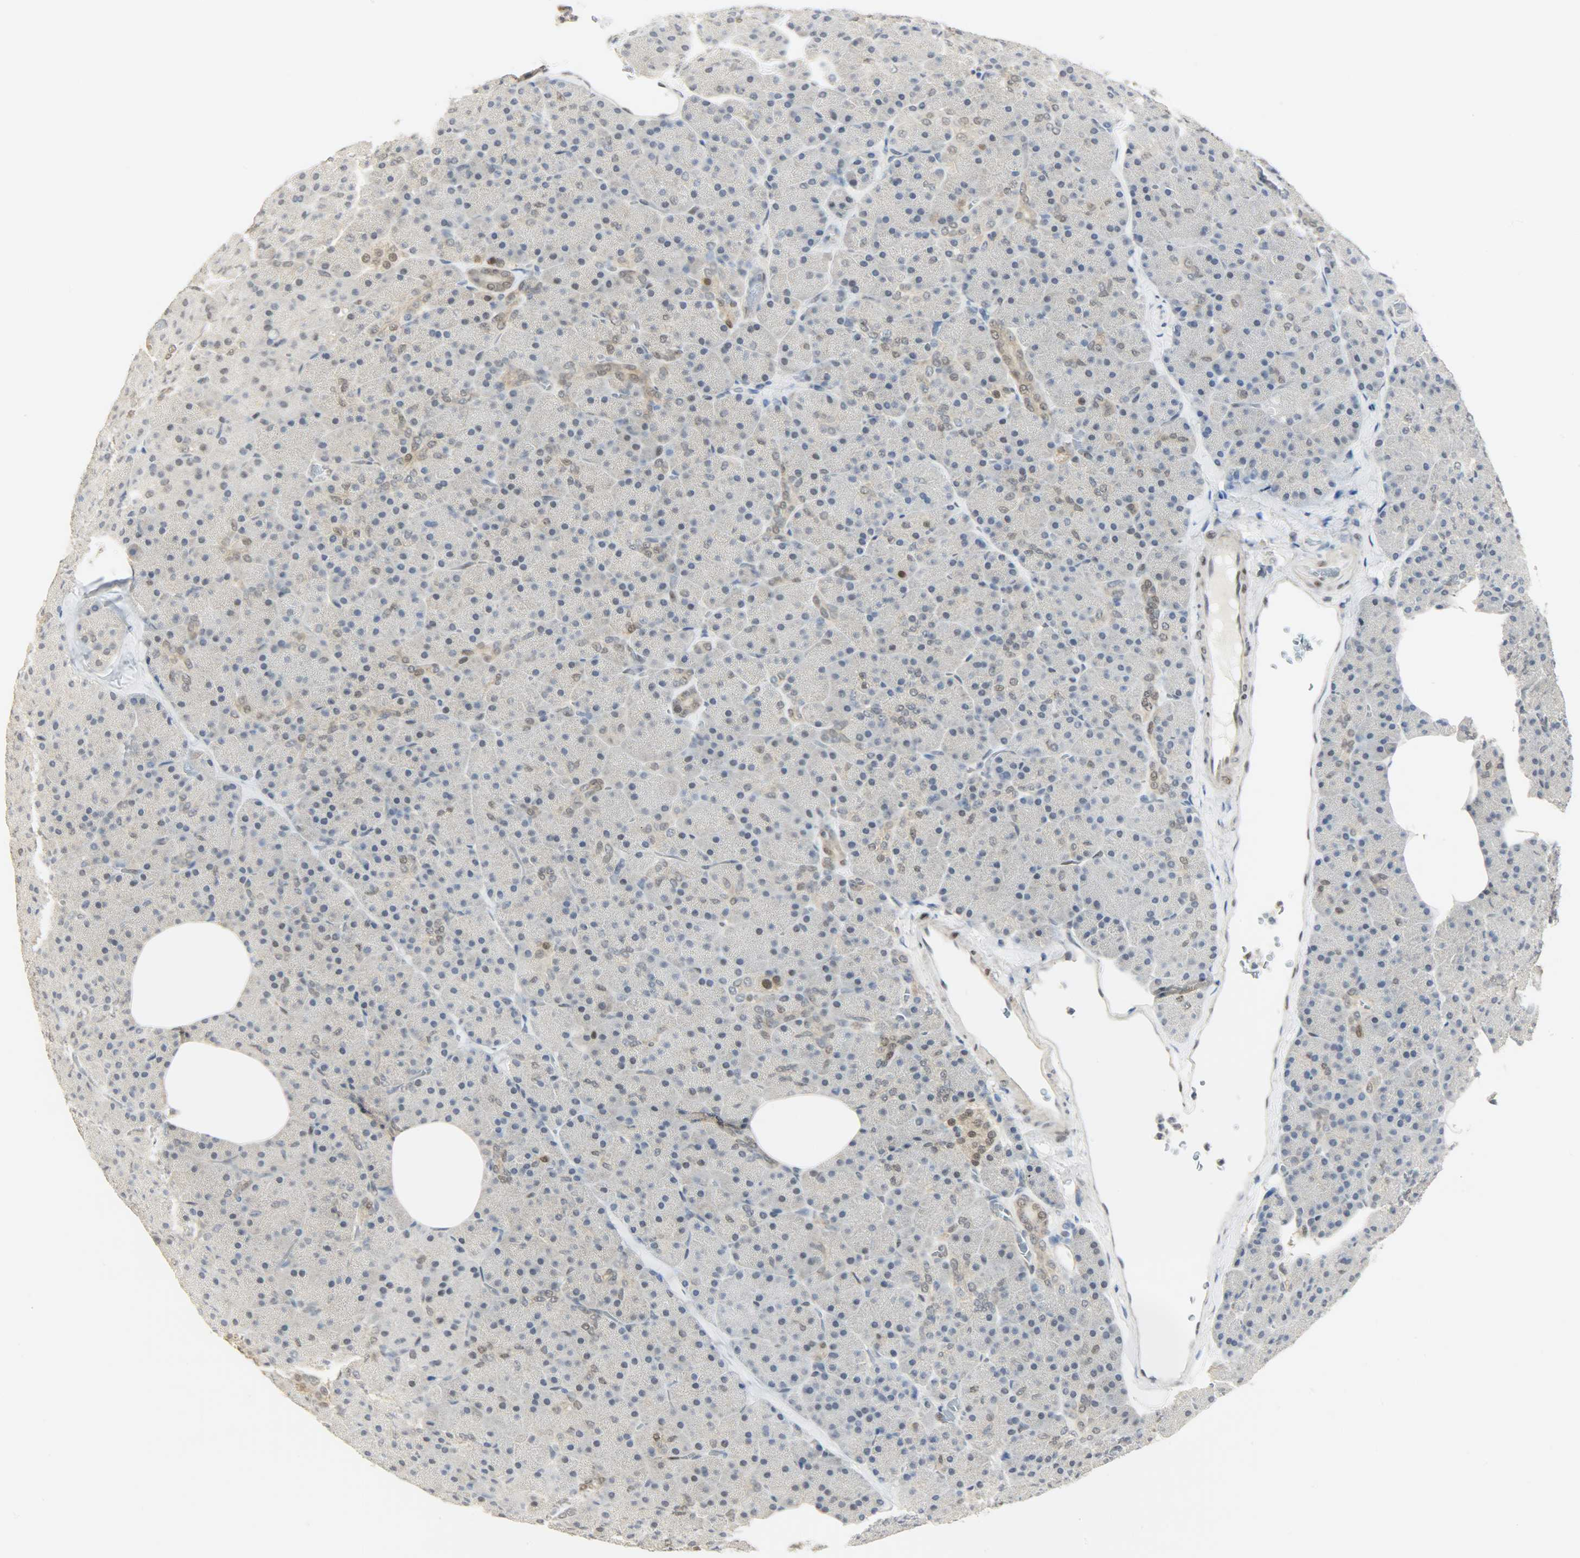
{"staining": {"intensity": "weak", "quantity": "<25%", "location": "nuclear"}, "tissue": "pancreas", "cell_type": "Exocrine glandular cells", "image_type": "normal", "snomed": [{"axis": "morphology", "description": "Normal tissue, NOS"}, {"axis": "topography", "description": "Pancreas"}], "caption": "An image of human pancreas is negative for staining in exocrine glandular cells. Nuclei are stained in blue.", "gene": "NPEPL1", "patient": {"sex": "female", "age": 35}}